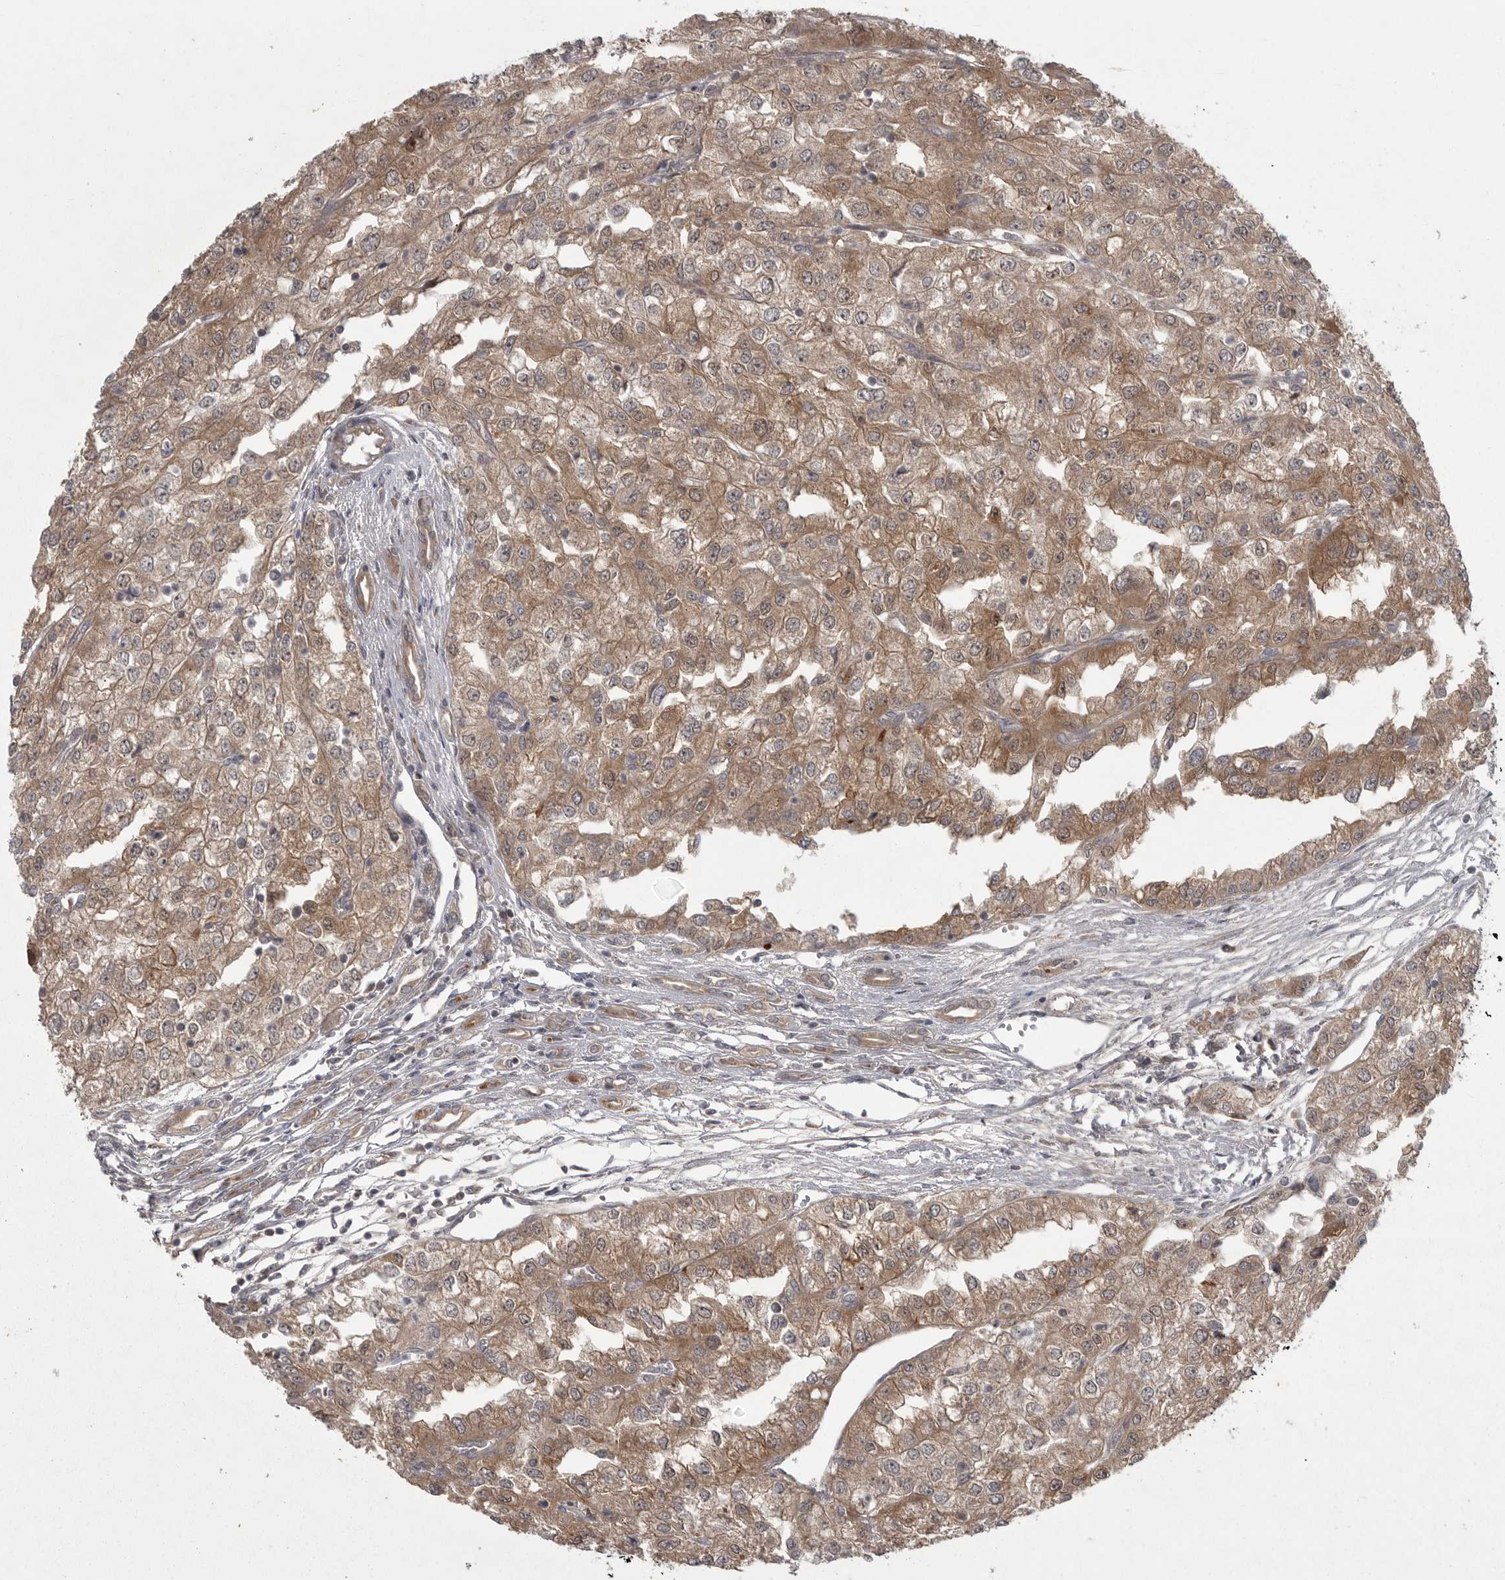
{"staining": {"intensity": "moderate", "quantity": ">75%", "location": "cytoplasmic/membranous"}, "tissue": "renal cancer", "cell_type": "Tumor cells", "image_type": "cancer", "snomed": [{"axis": "morphology", "description": "Adenocarcinoma, NOS"}, {"axis": "topography", "description": "Kidney"}], "caption": "Immunohistochemical staining of renal adenocarcinoma exhibits moderate cytoplasmic/membranous protein staining in about >75% of tumor cells. (Stains: DAB in brown, nuclei in blue, Microscopy: brightfield microscopy at high magnification).", "gene": "PHF13", "patient": {"sex": "female", "age": 54}}